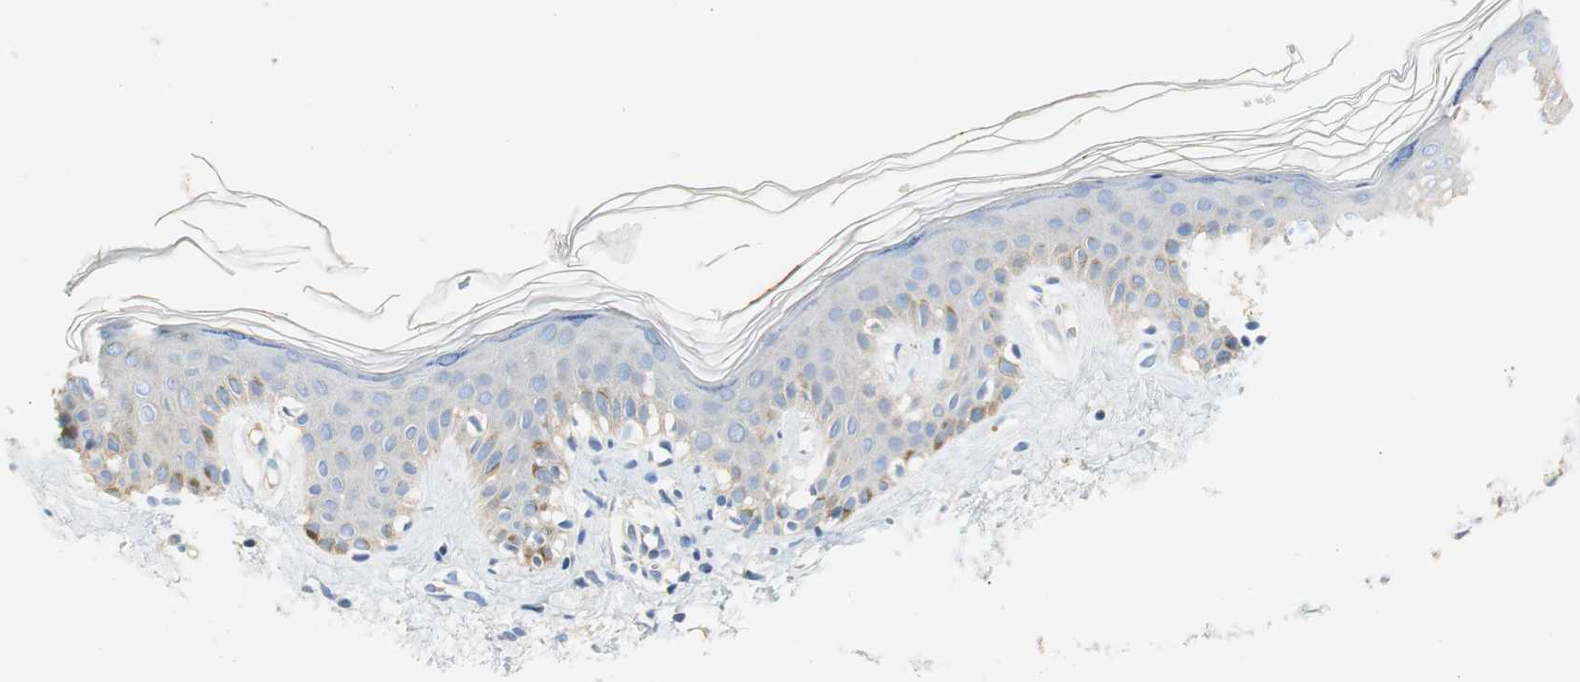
{"staining": {"intensity": "negative", "quantity": "none", "location": "none"}, "tissue": "skin", "cell_type": "Fibroblasts", "image_type": "normal", "snomed": [{"axis": "morphology", "description": "Normal tissue, NOS"}, {"axis": "topography", "description": "Skin"}], "caption": "High magnification brightfield microscopy of unremarkable skin stained with DAB (brown) and counterstained with hematoxylin (blue): fibroblasts show no significant staining.", "gene": "CCM2L", "patient": {"sex": "male", "age": 67}}